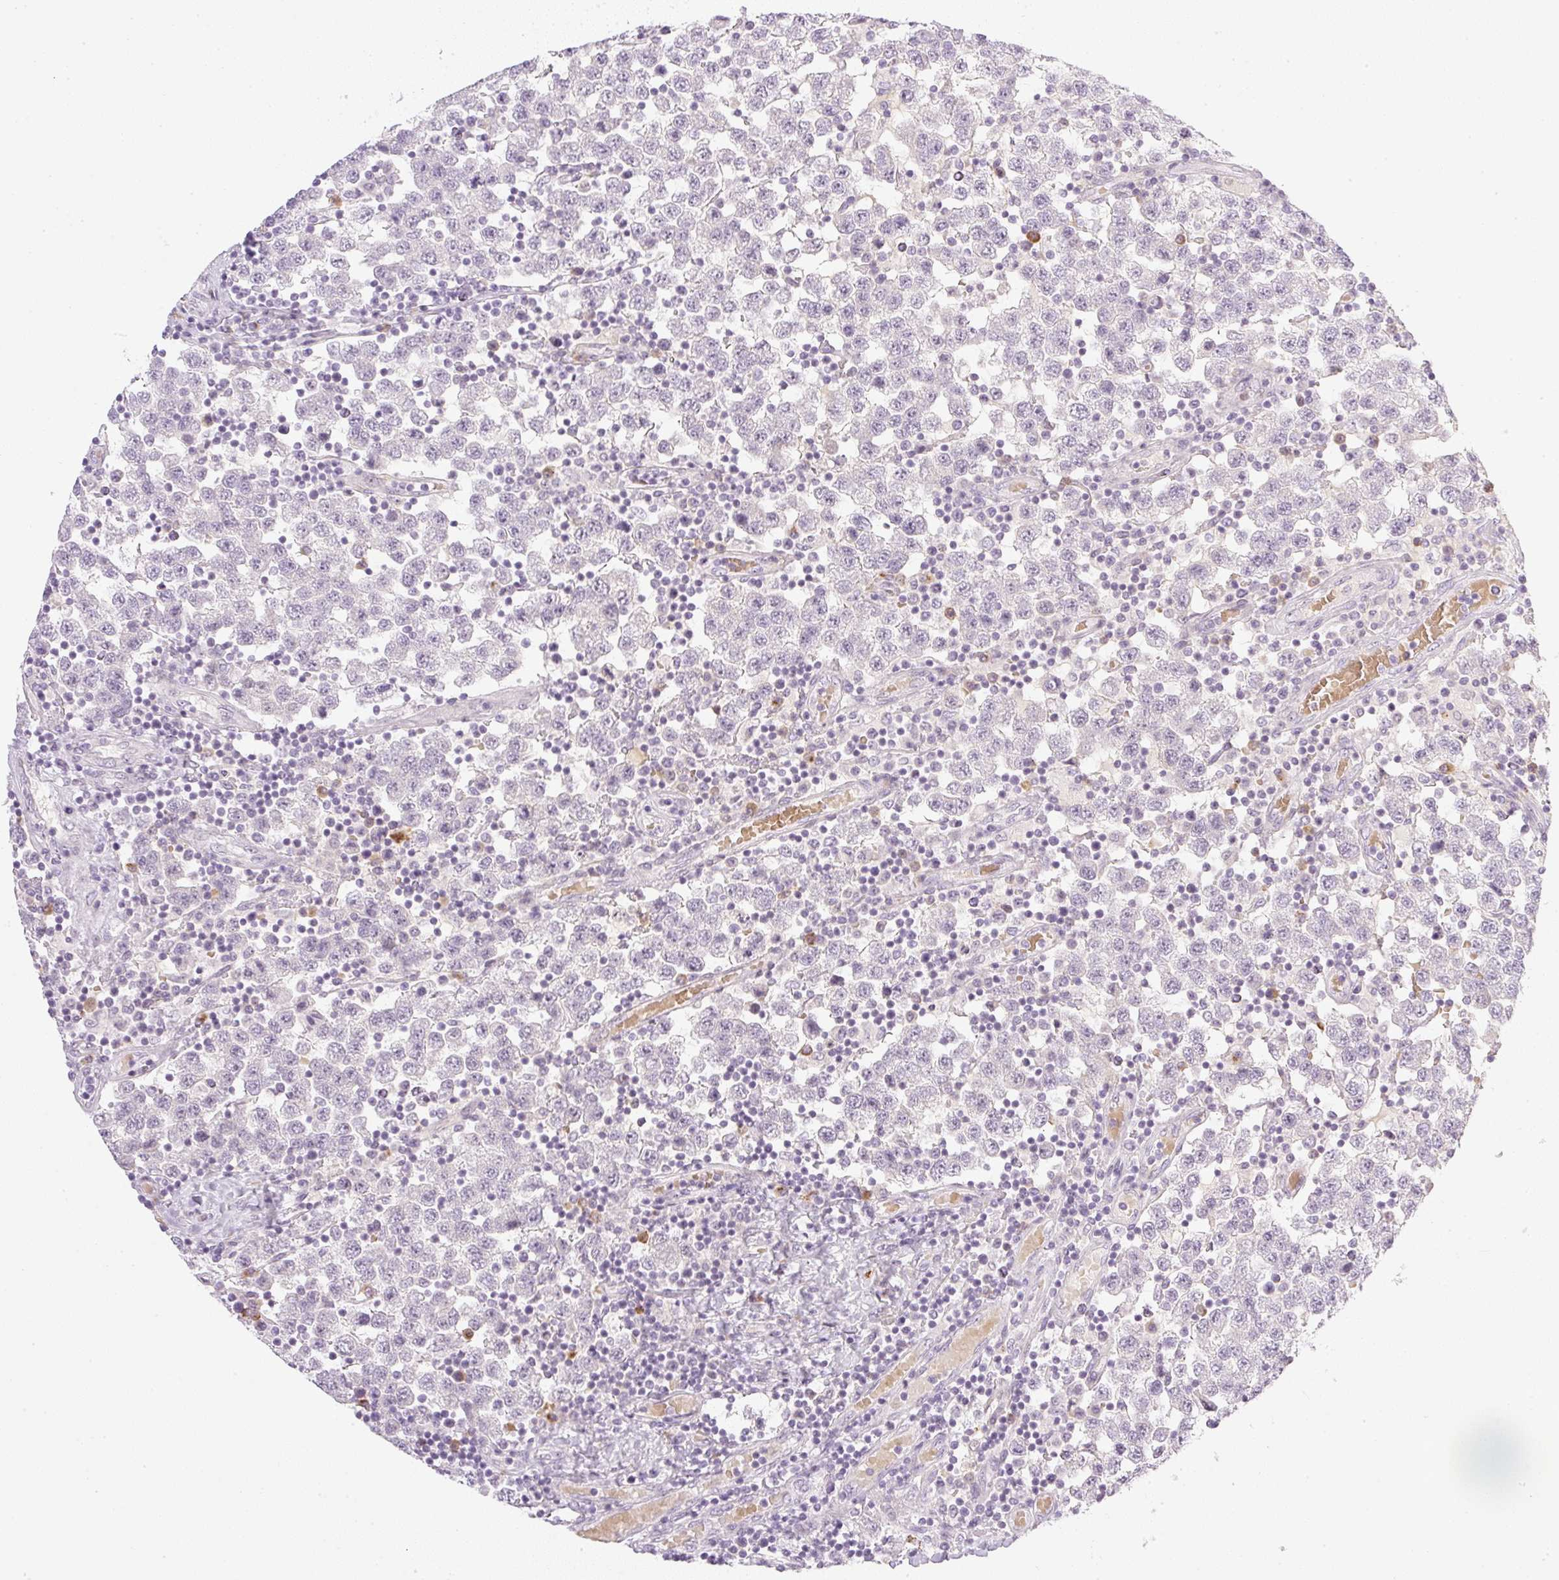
{"staining": {"intensity": "negative", "quantity": "none", "location": "none"}, "tissue": "testis cancer", "cell_type": "Tumor cells", "image_type": "cancer", "snomed": [{"axis": "morphology", "description": "Seminoma, NOS"}, {"axis": "topography", "description": "Testis"}], "caption": "Micrograph shows no protein positivity in tumor cells of seminoma (testis) tissue.", "gene": "AAR2", "patient": {"sex": "male", "age": 34}}